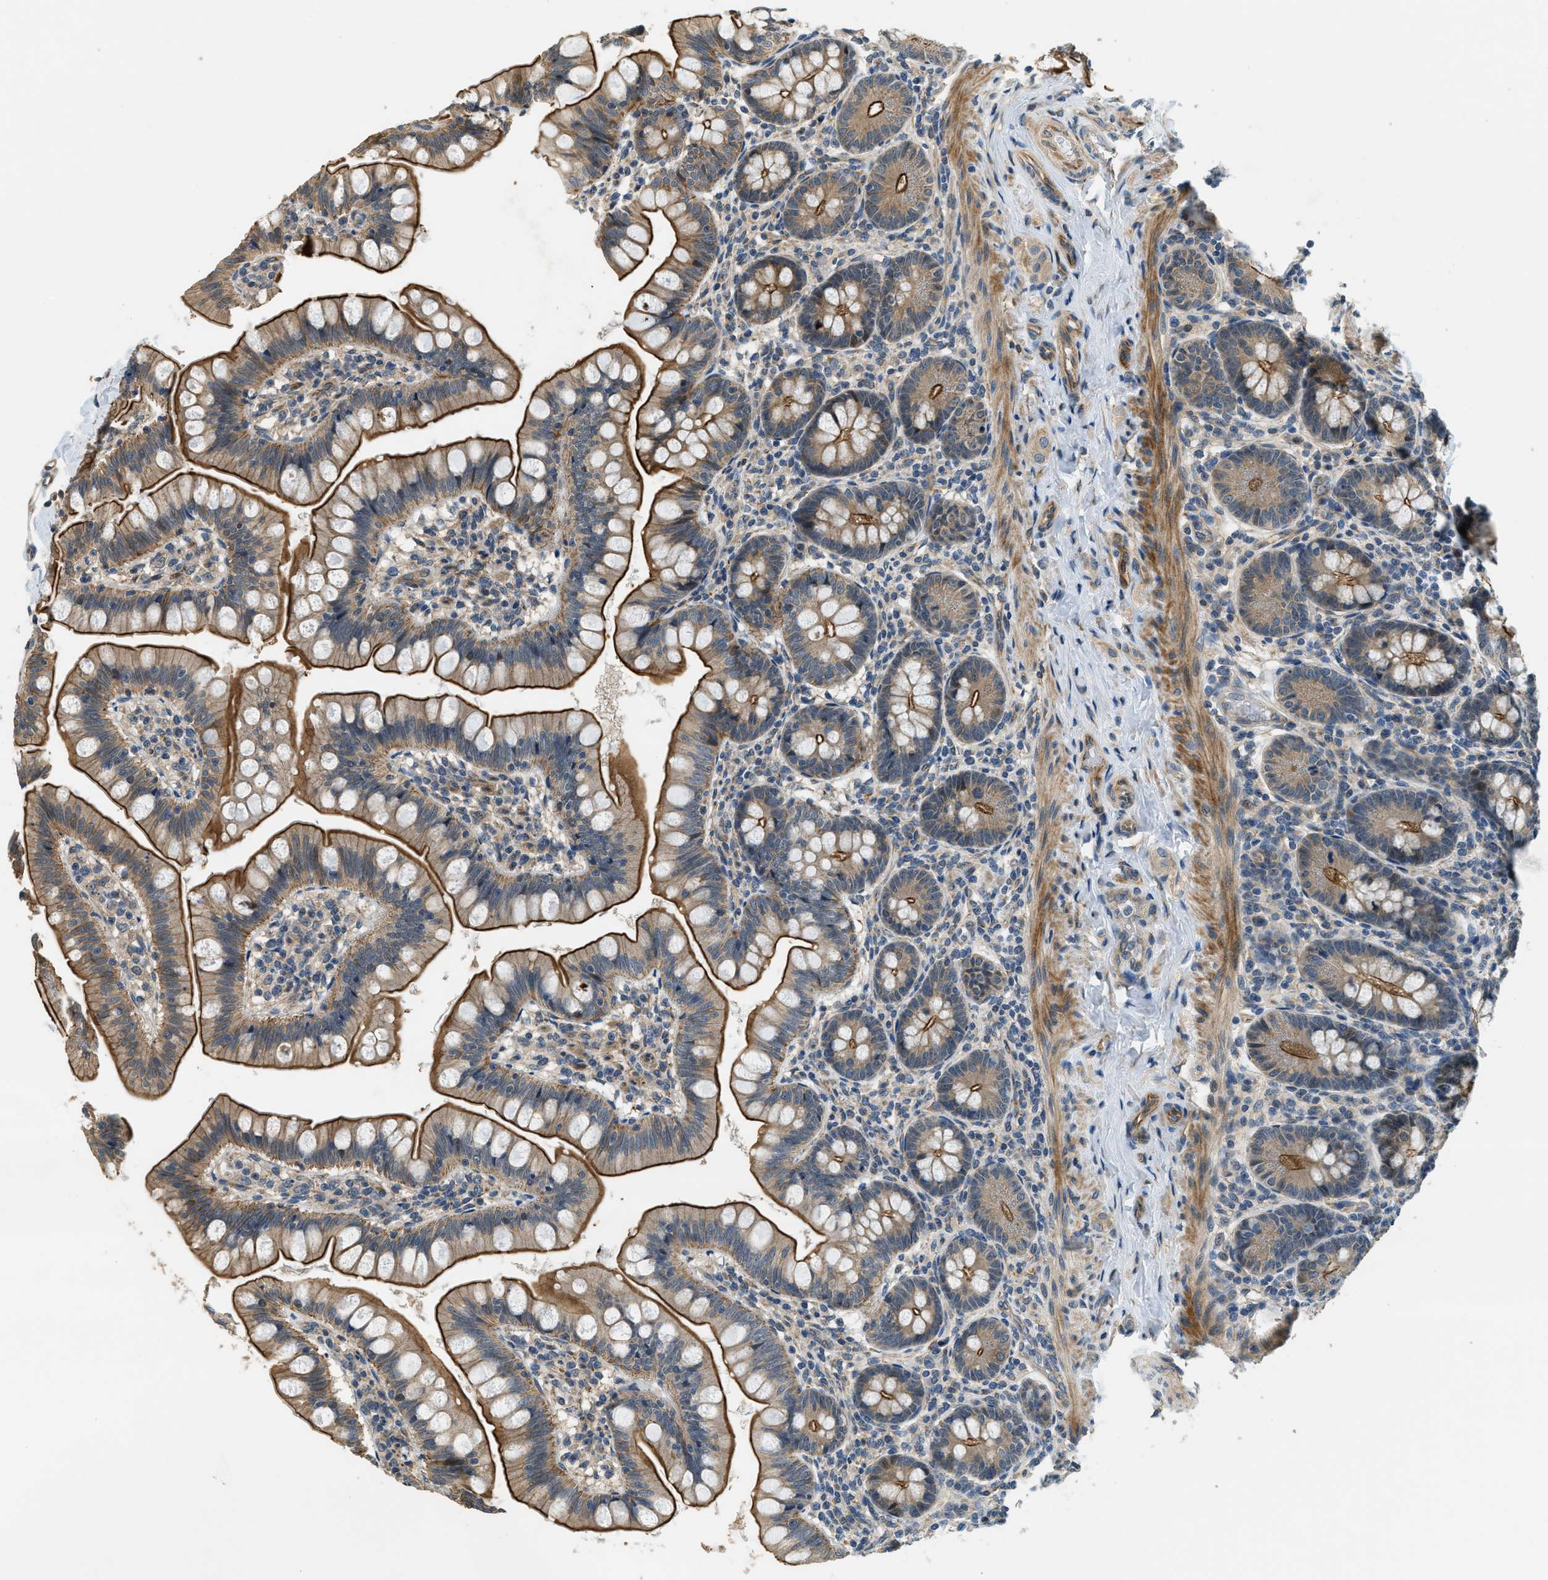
{"staining": {"intensity": "strong", "quantity": ">75%", "location": "cytoplasmic/membranous"}, "tissue": "small intestine", "cell_type": "Glandular cells", "image_type": "normal", "snomed": [{"axis": "morphology", "description": "Normal tissue, NOS"}, {"axis": "topography", "description": "Small intestine"}], "caption": "A brown stain highlights strong cytoplasmic/membranous expression of a protein in glandular cells of normal small intestine. The staining was performed using DAB, with brown indicating positive protein expression. Nuclei are stained blue with hematoxylin.", "gene": "ALOX12", "patient": {"sex": "male", "age": 7}}